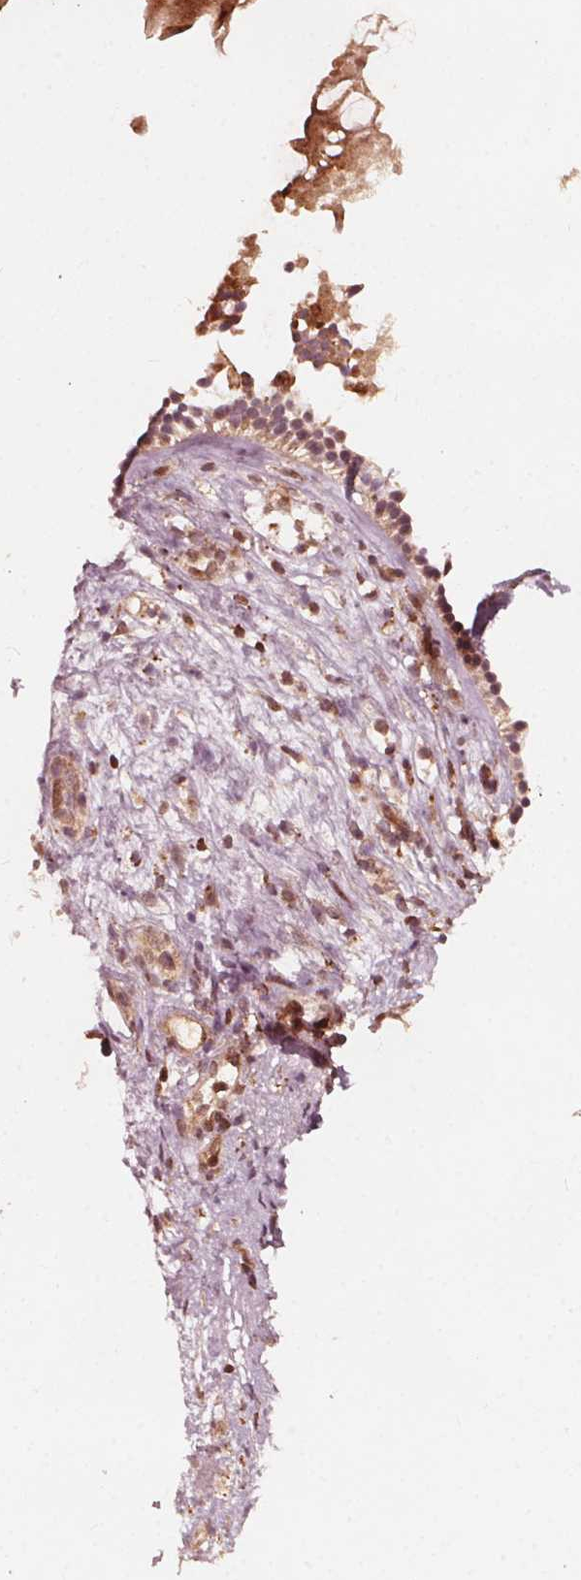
{"staining": {"intensity": "strong", "quantity": ">75%", "location": "cytoplasmic/membranous,nuclear"}, "tissue": "nasopharynx", "cell_type": "Respiratory epithelial cells", "image_type": "normal", "snomed": [{"axis": "morphology", "description": "Normal tissue, NOS"}, {"axis": "topography", "description": "Nasopharynx"}], "caption": "Nasopharynx stained with DAB (3,3'-diaminobenzidine) immunohistochemistry shows high levels of strong cytoplasmic/membranous,nuclear expression in about >75% of respiratory epithelial cells.", "gene": "AIP", "patient": {"sex": "male", "age": 77}}